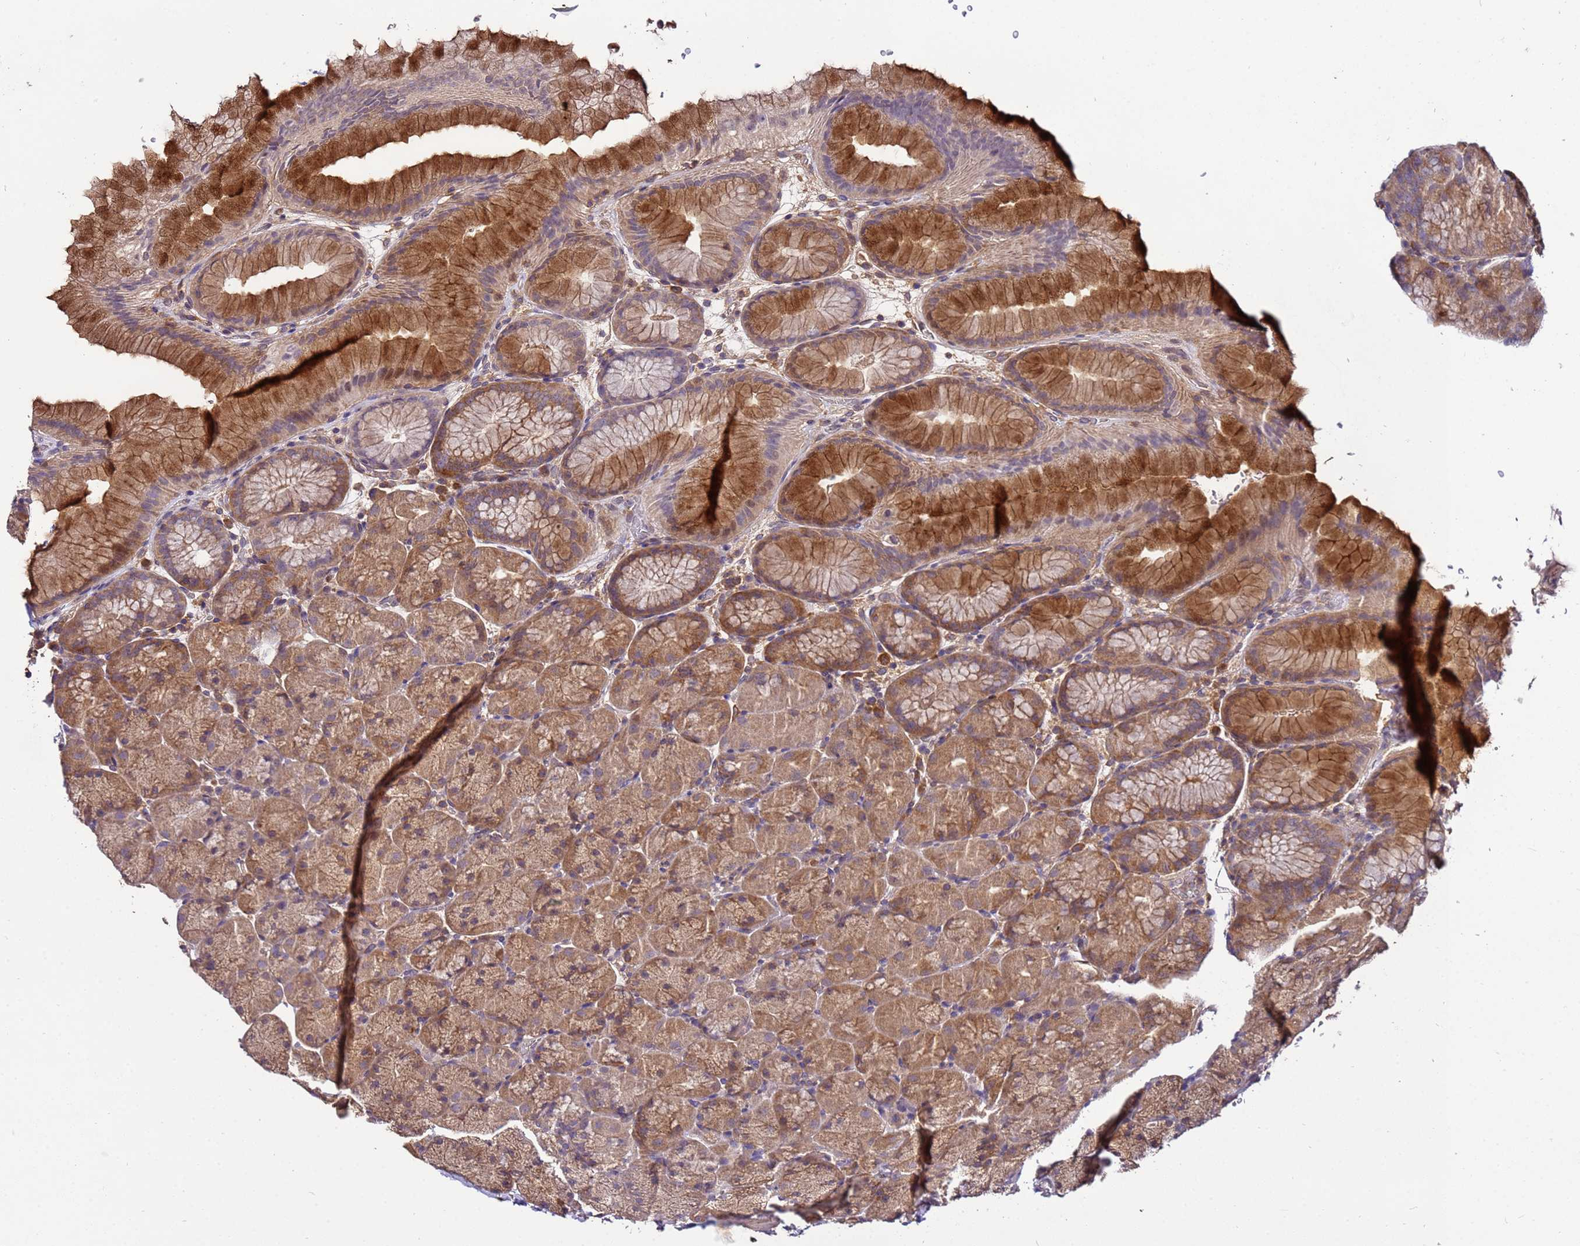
{"staining": {"intensity": "moderate", "quantity": ">75%", "location": "cytoplasmic/membranous"}, "tissue": "stomach", "cell_type": "Glandular cells", "image_type": "normal", "snomed": [{"axis": "morphology", "description": "Normal tissue, NOS"}, {"axis": "topography", "description": "Stomach, upper"}, {"axis": "topography", "description": "Stomach, lower"}], "caption": "Immunohistochemical staining of benign human stomach exhibits >75% levels of moderate cytoplasmic/membranous protein staining in about >75% of glandular cells.", "gene": "GSPT2", "patient": {"sex": "male", "age": 67}}